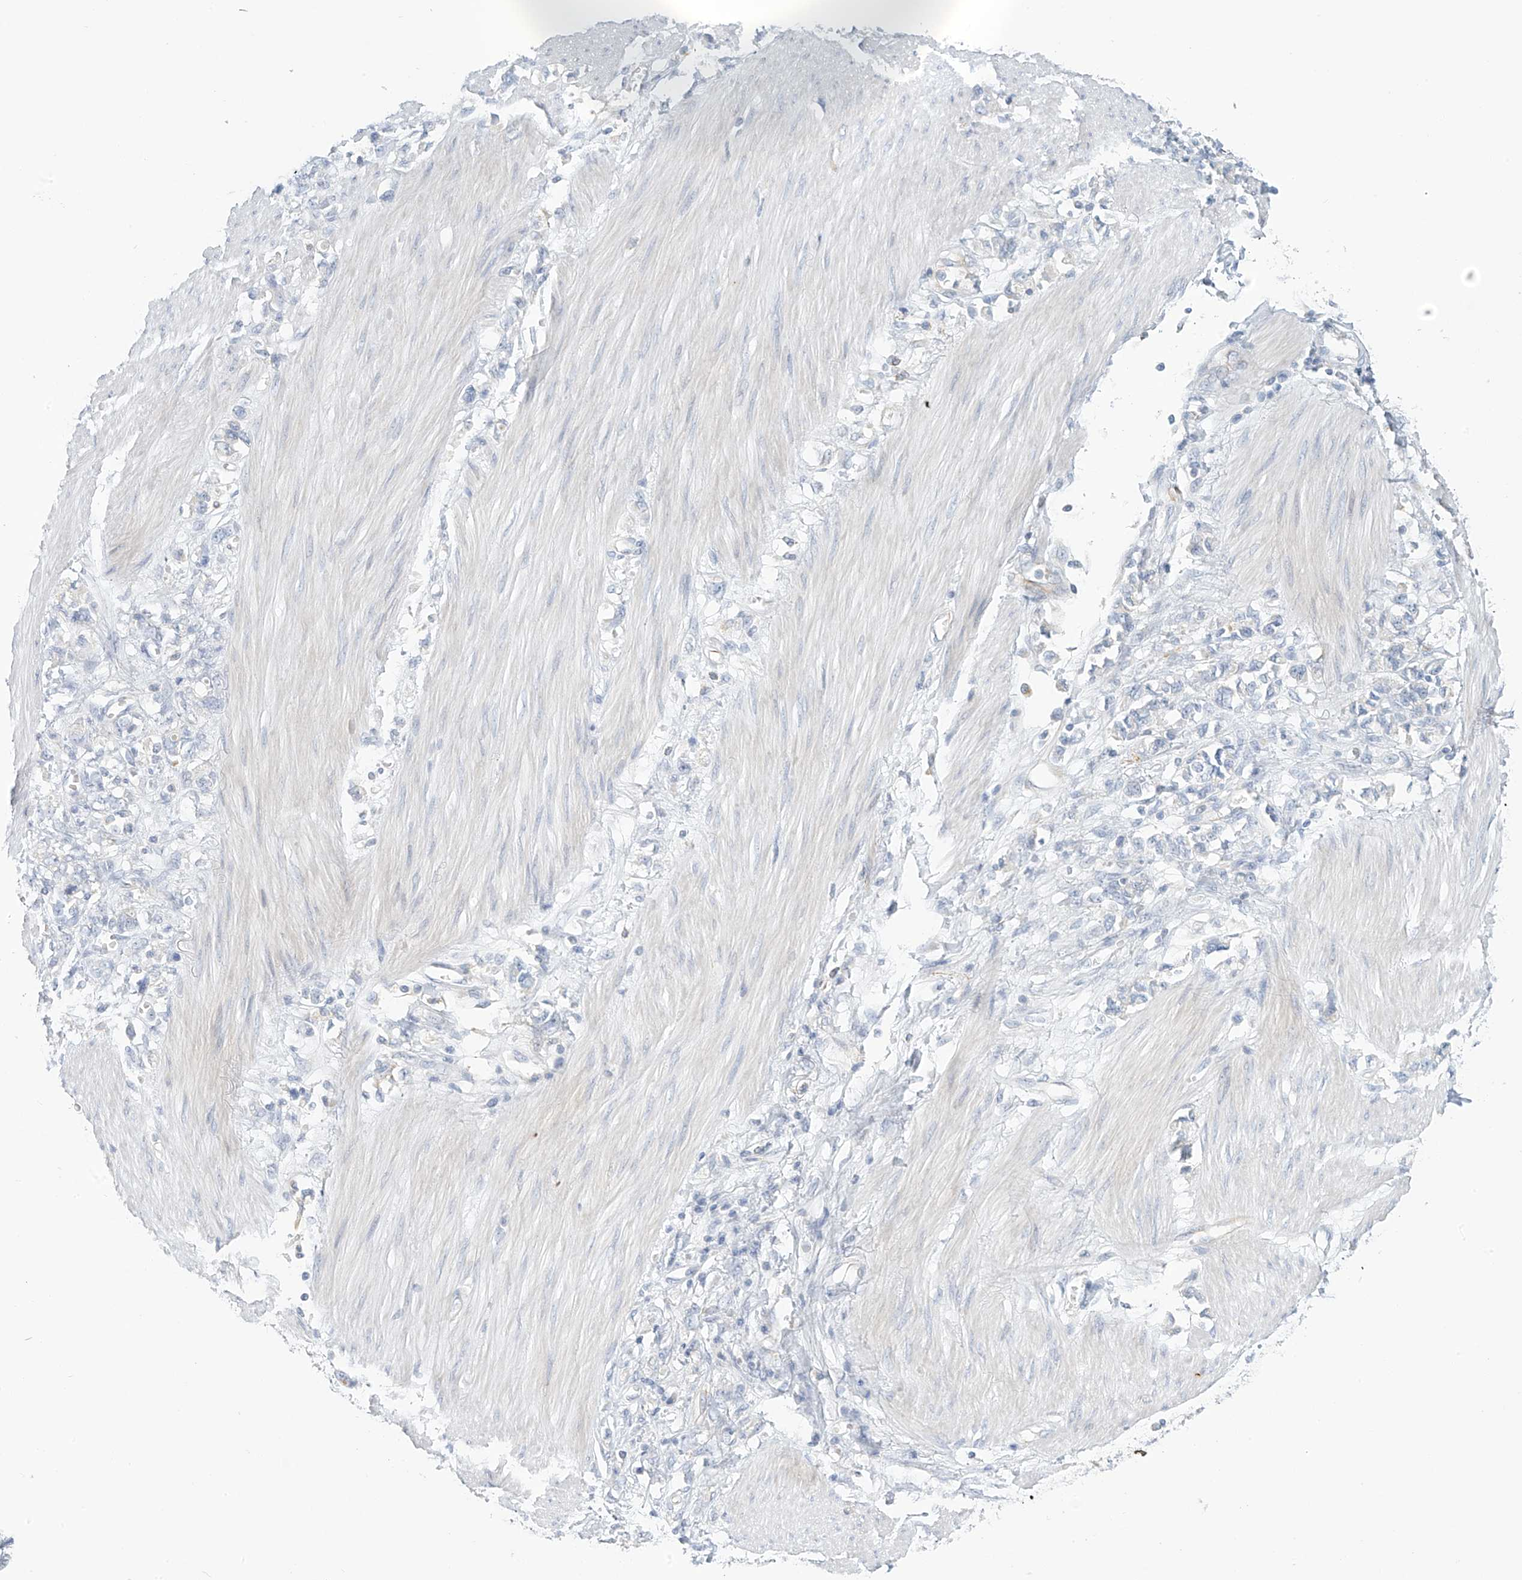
{"staining": {"intensity": "negative", "quantity": "none", "location": "none"}, "tissue": "stomach cancer", "cell_type": "Tumor cells", "image_type": "cancer", "snomed": [{"axis": "morphology", "description": "Adenocarcinoma, NOS"}, {"axis": "topography", "description": "Stomach"}], "caption": "Immunohistochemistry (IHC) histopathology image of stomach cancer stained for a protein (brown), which demonstrates no expression in tumor cells.", "gene": "SLC6A12", "patient": {"sex": "female", "age": 76}}